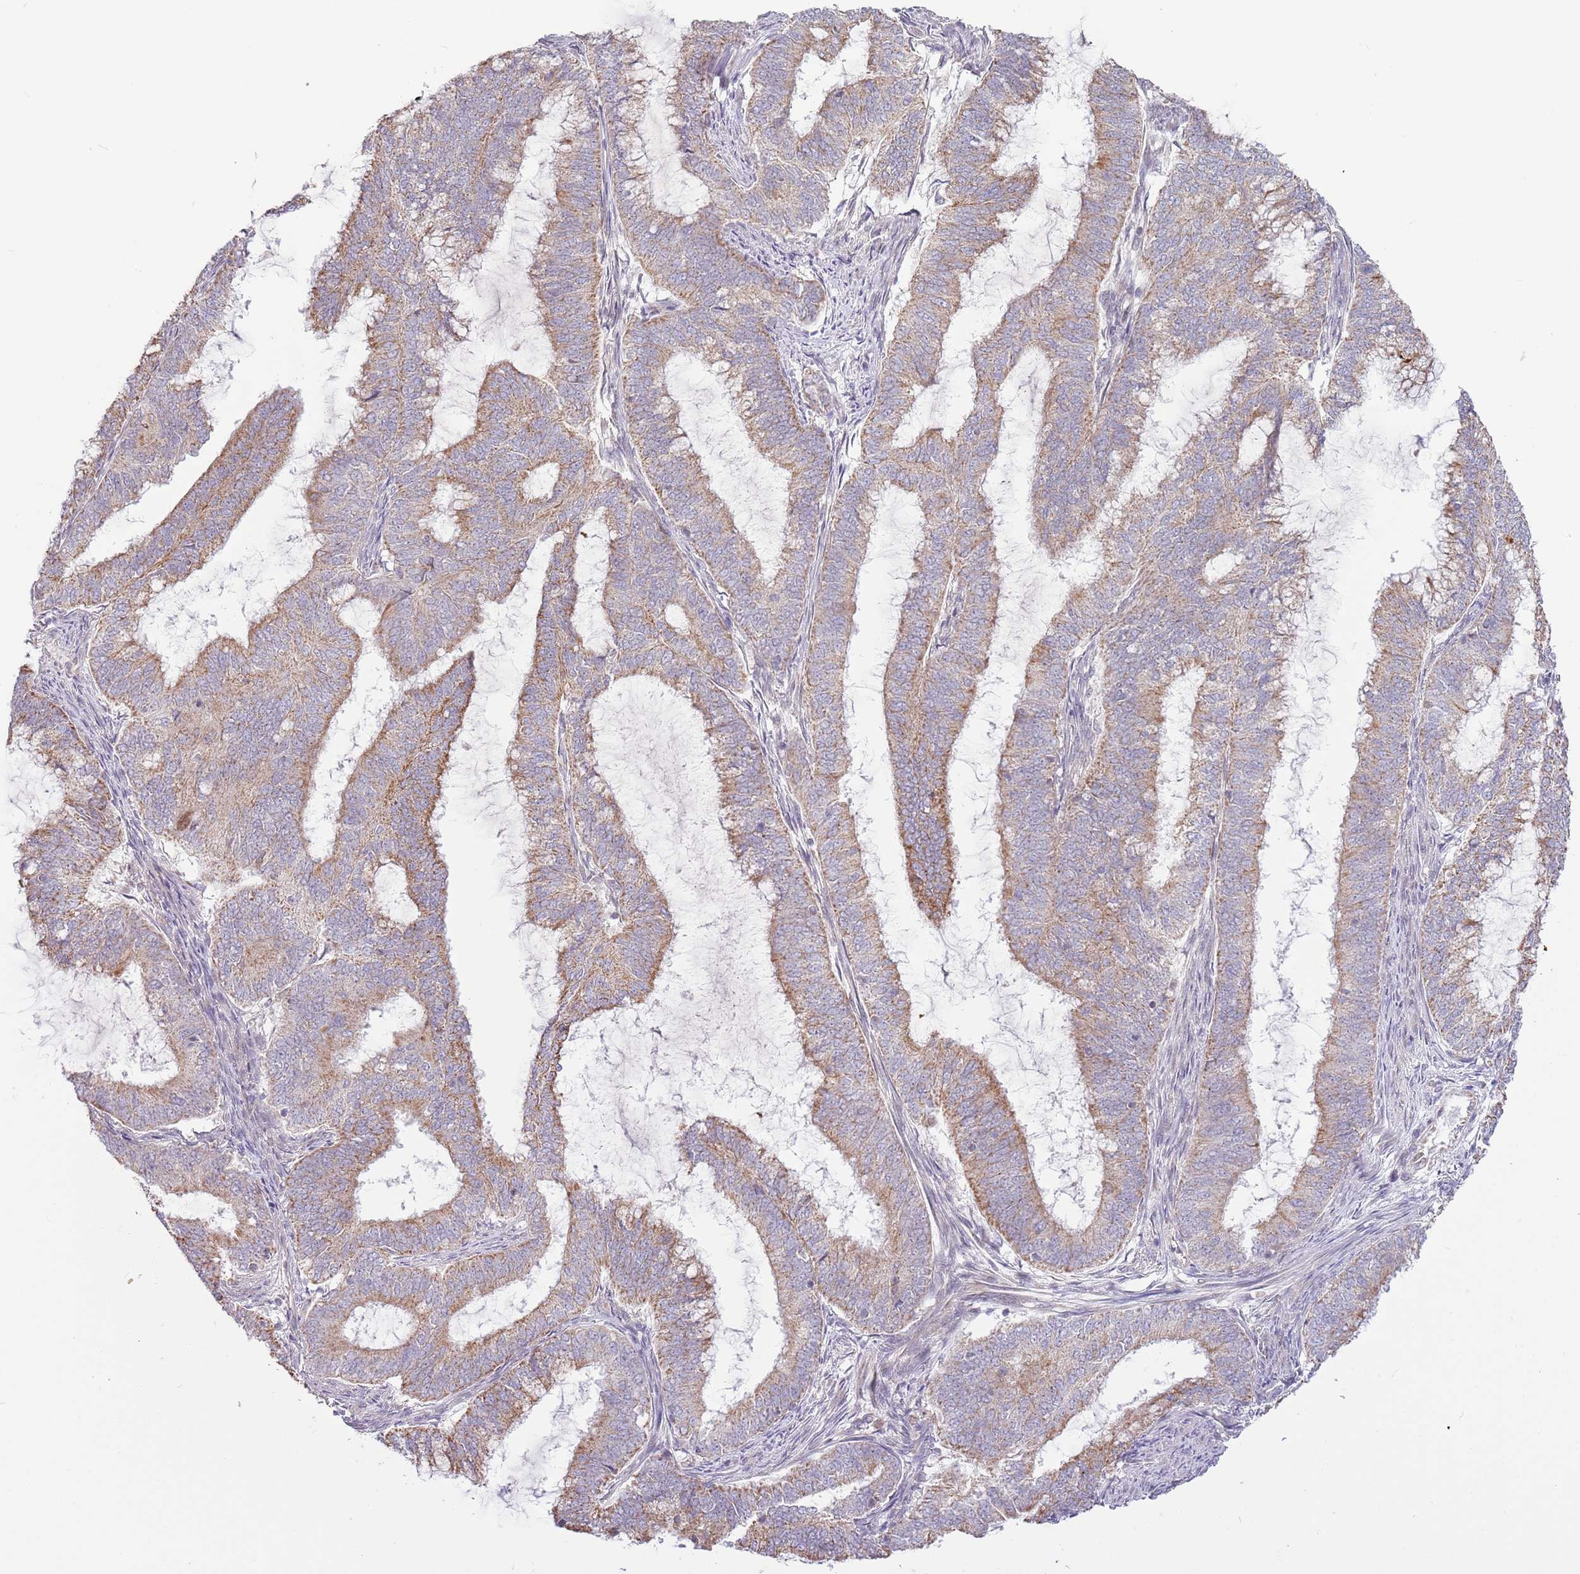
{"staining": {"intensity": "moderate", "quantity": ">75%", "location": "cytoplasmic/membranous"}, "tissue": "endometrial cancer", "cell_type": "Tumor cells", "image_type": "cancer", "snomed": [{"axis": "morphology", "description": "Adenocarcinoma, NOS"}, {"axis": "topography", "description": "Endometrium"}], "caption": "Approximately >75% of tumor cells in human adenocarcinoma (endometrial) demonstrate moderate cytoplasmic/membranous protein positivity as visualized by brown immunohistochemical staining.", "gene": "MLLT11", "patient": {"sex": "female", "age": 51}}